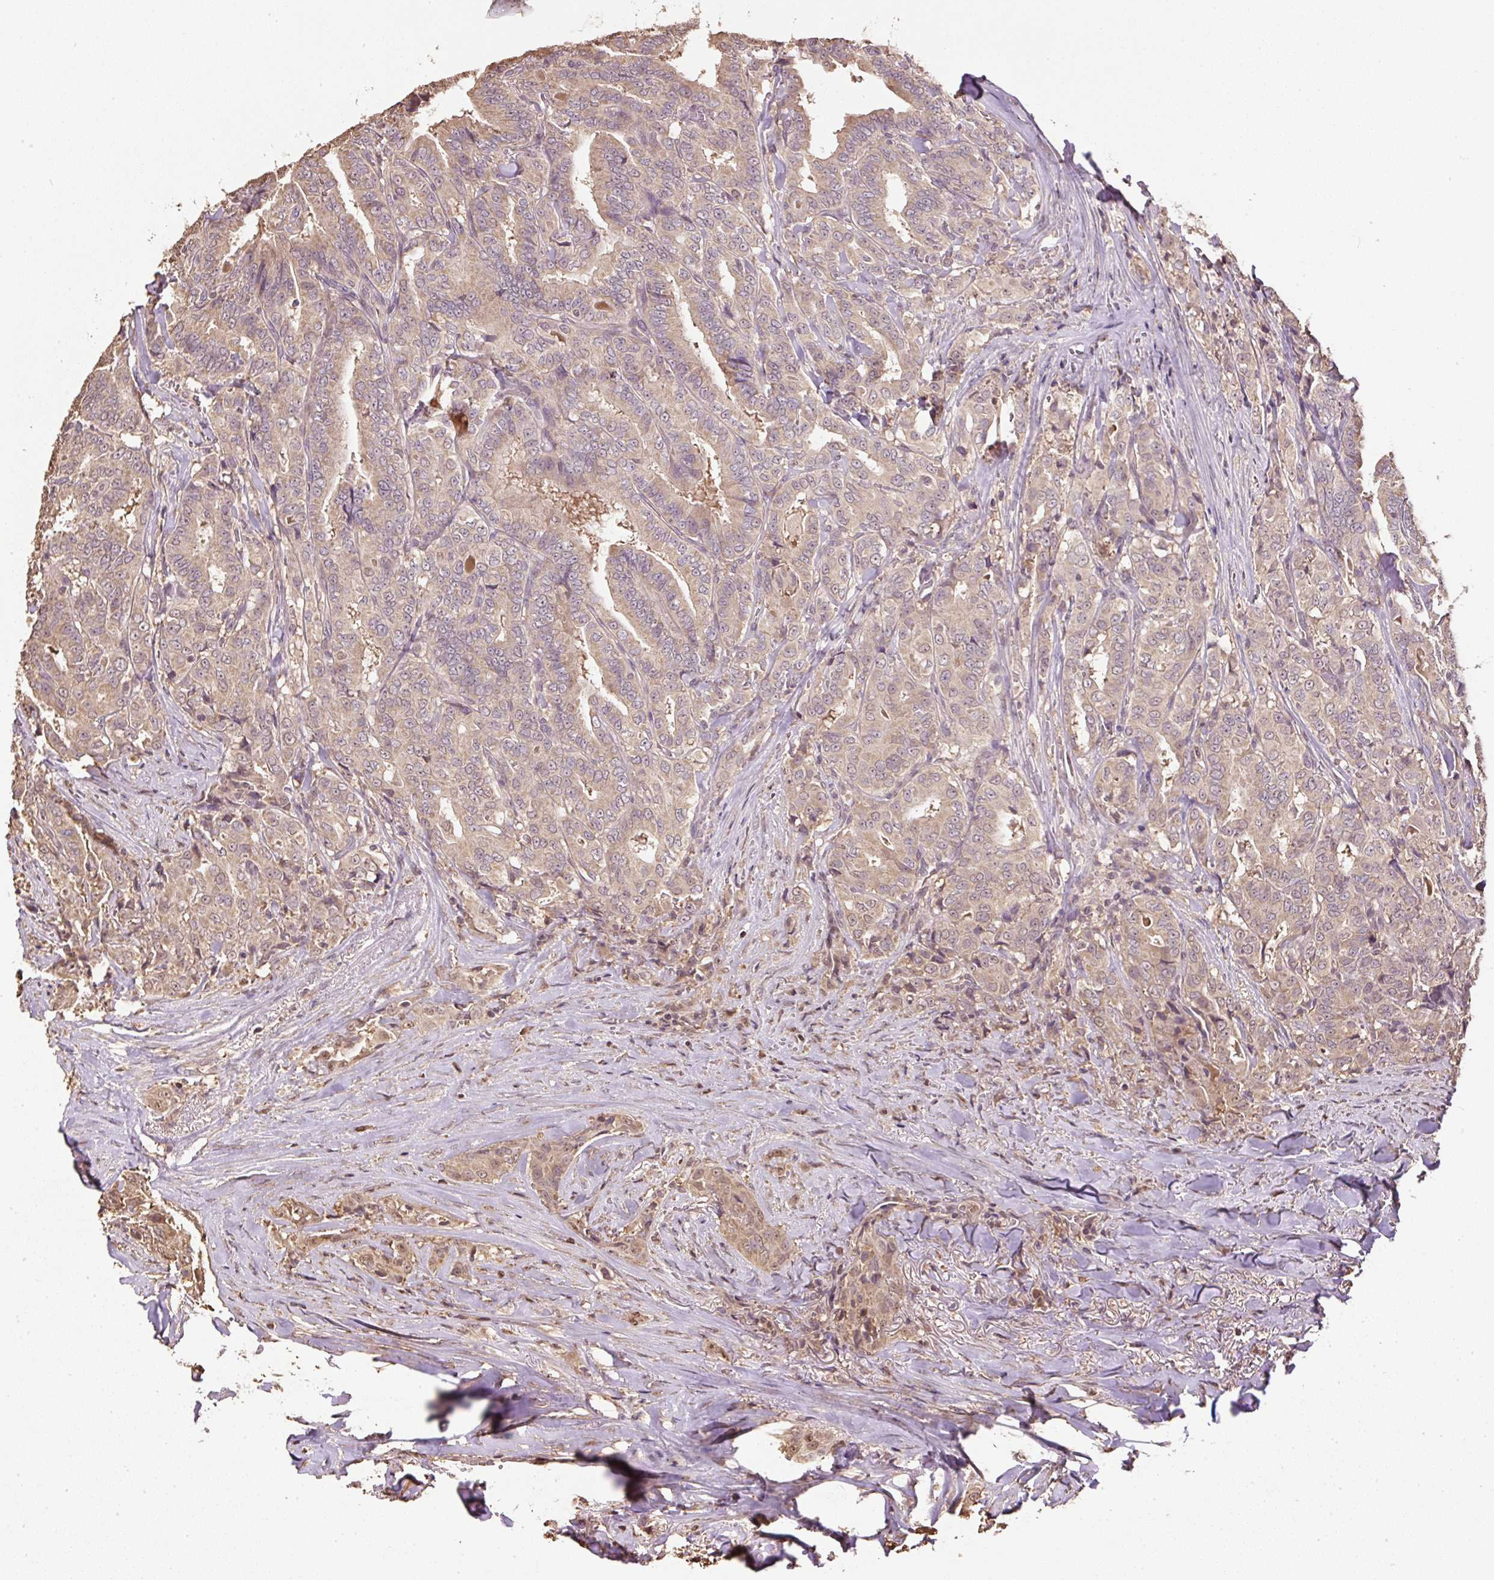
{"staining": {"intensity": "weak", "quantity": ">75%", "location": "cytoplasmic/membranous"}, "tissue": "thyroid cancer", "cell_type": "Tumor cells", "image_type": "cancer", "snomed": [{"axis": "morphology", "description": "Papillary adenocarcinoma, NOS"}, {"axis": "topography", "description": "Thyroid gland"}], "caption": "Tumor cells display weak cytoplasmic/membranous expression in about >75% of cells in papillary adenocarcinoma (thyroid). The protein of interest is stained brown, and the nuclei are stained in blue (DAB (3,3'-diaminobenzidine) IHC with brightfield microscopy, high magnification).", "gene": "TMEM170B", "patient": {"sex": "male", "age": 61}}